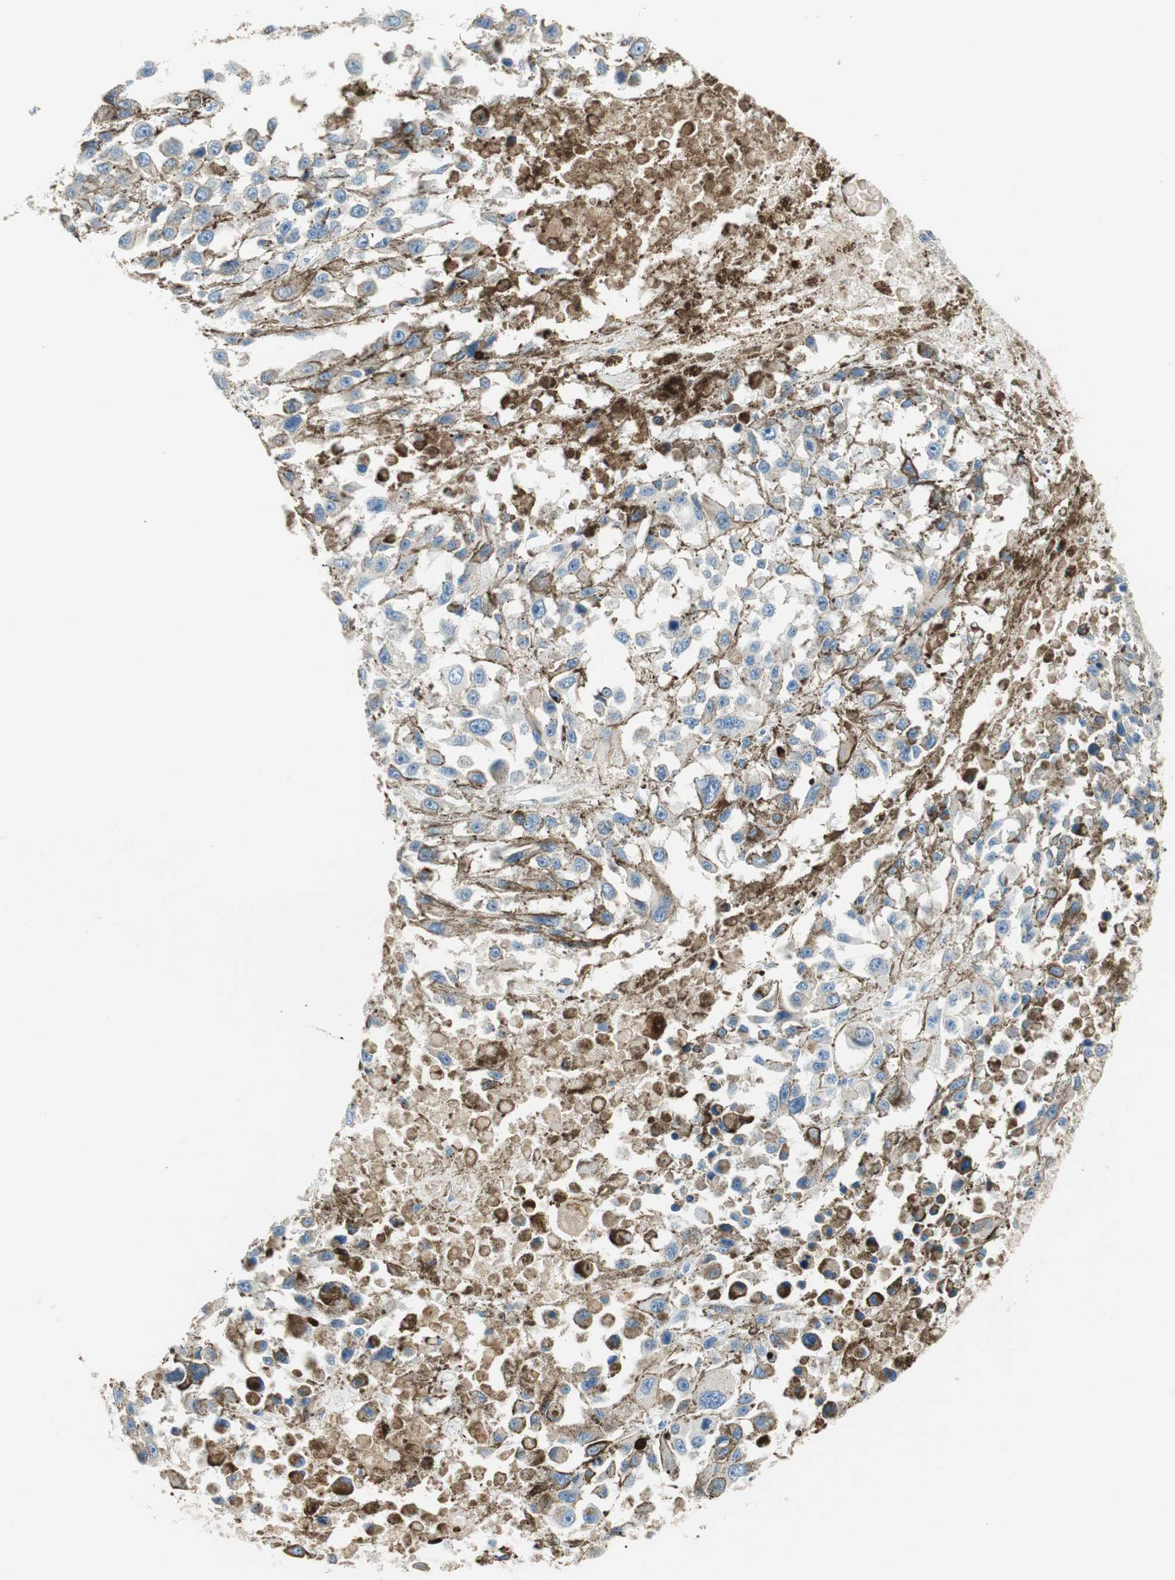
{"staining": {"intensity": "negative", "quantity": "none", "location": "none"}, "tissue": "melanoma", "cell_type": "Tumor cells", "image_type": "cancer", "snomed": [{"axis": "morphology", "description": "Malignant melanoma, Metastatic site"}, {"axis": "topography", "description": "Lymph node"}], "caption": "Malignant melanoma (metastatic site) was stained to show a protein in brown. There is no significant expression in tumor cells.", "gene": "RORB", "patient": {"sex": "male", "age": 59}}